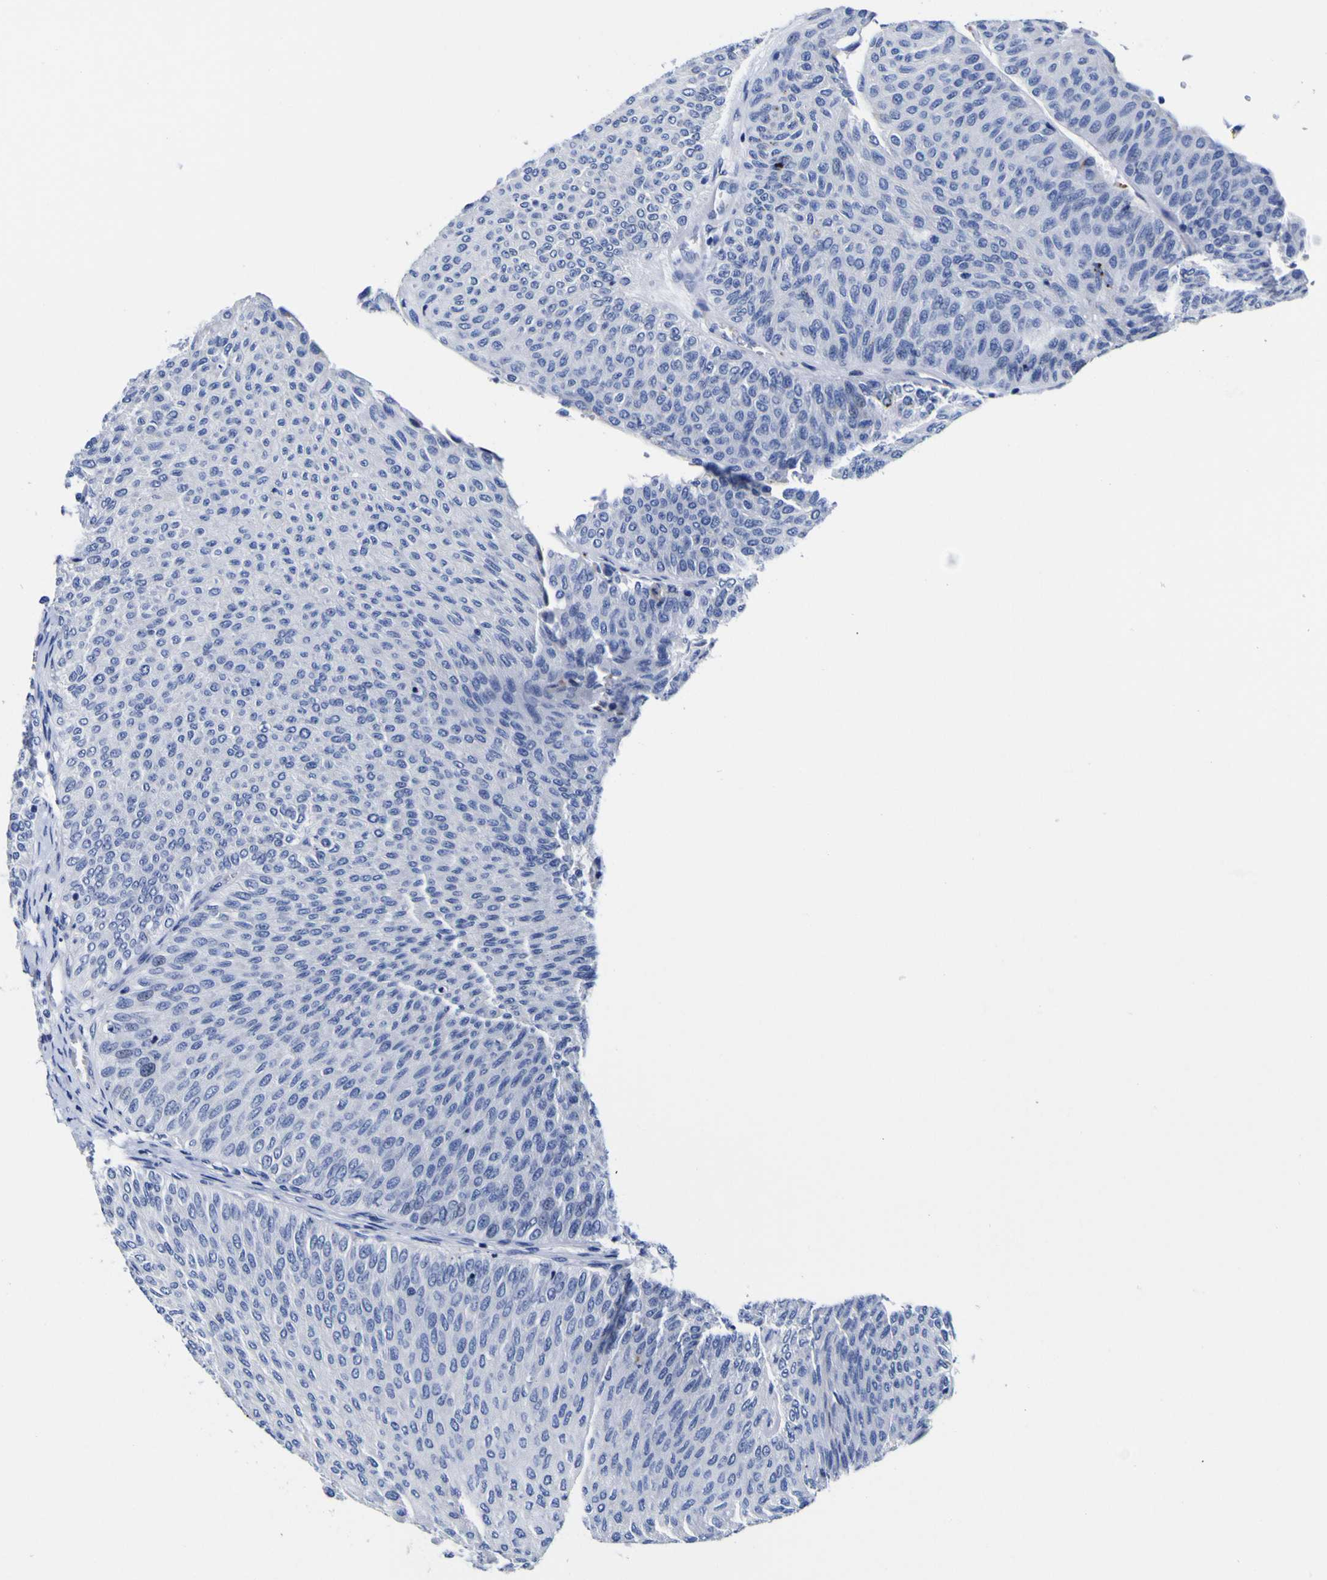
{"staining": {"intensity": "negative", "quantity": "none", "location": "none"}, "tissue": "urothelial cancer", "cell_type": "Tumor cells", "image_type": "cancer", "snomed": [{"axis": "morphology", "description": "Urothelial carcinoma, Low grade"}, {"axis": "topography", "description": "Urinary bladder"}], "caption": "Immunohistochemistry of human urothelial cancer displays no staining in tumor cells.", "gene": "HLA-DQA1", "patient": {"sex": "male", "age": 78}}